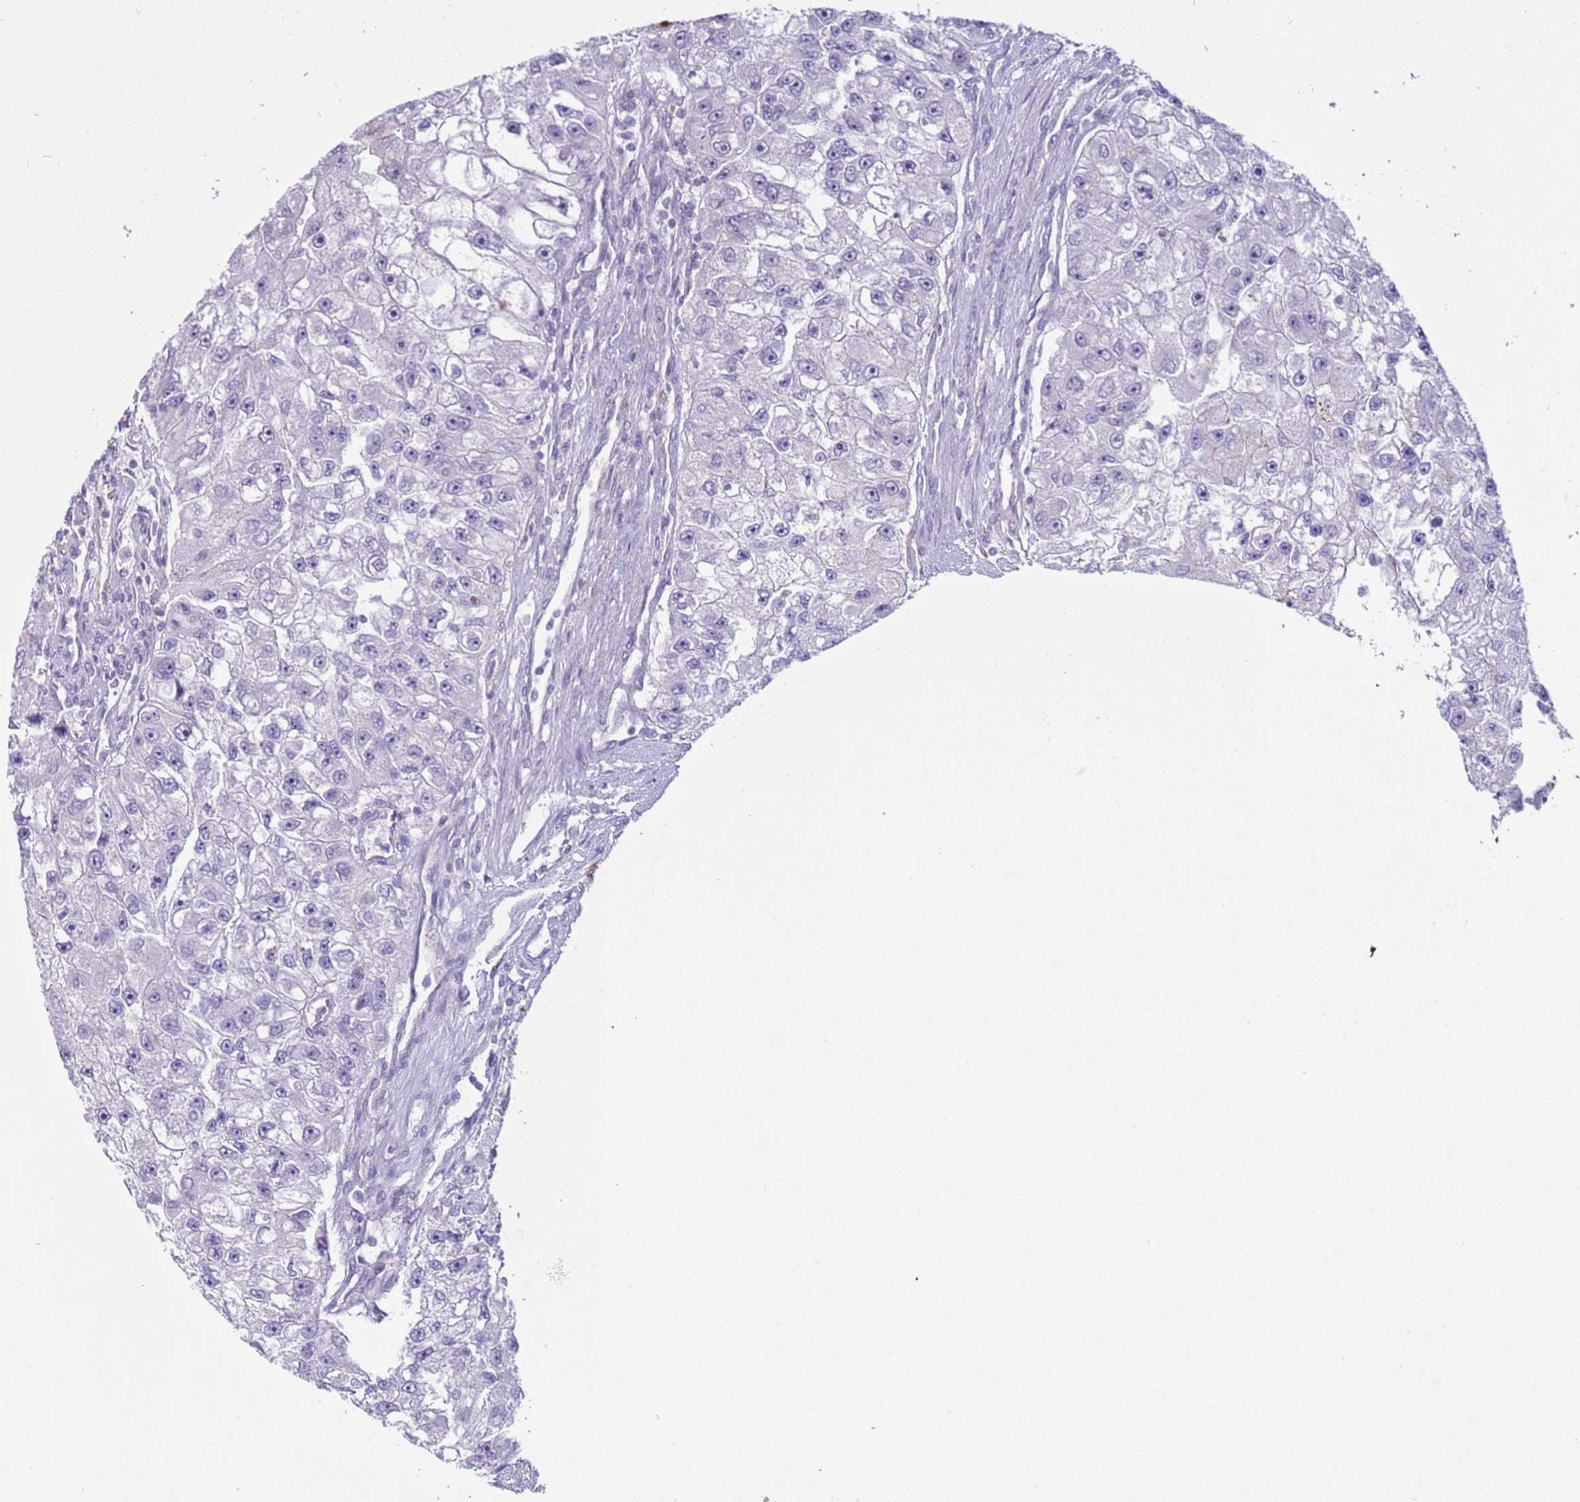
{"staining": {"intensity": "negative", "quantity": "none", "location": "none"}, "tissue": "renal cancer", "cell_type": "Tumor cells", "image_type": "cancer", "snomed": [{"axis": "morphology", "description": "Adenocarcinoma, NOS"}, {"axis": "topography", "description": "Kidney"}], "caption": "A histopathology image of human renal cancer is negative for staining in tumor cells. (DAB (3,3'-diaminobenzidine) IHC with hematoxylin counter stain).", "gene": "HEATR1", "patient": {"sex": "male", "age": 63}}